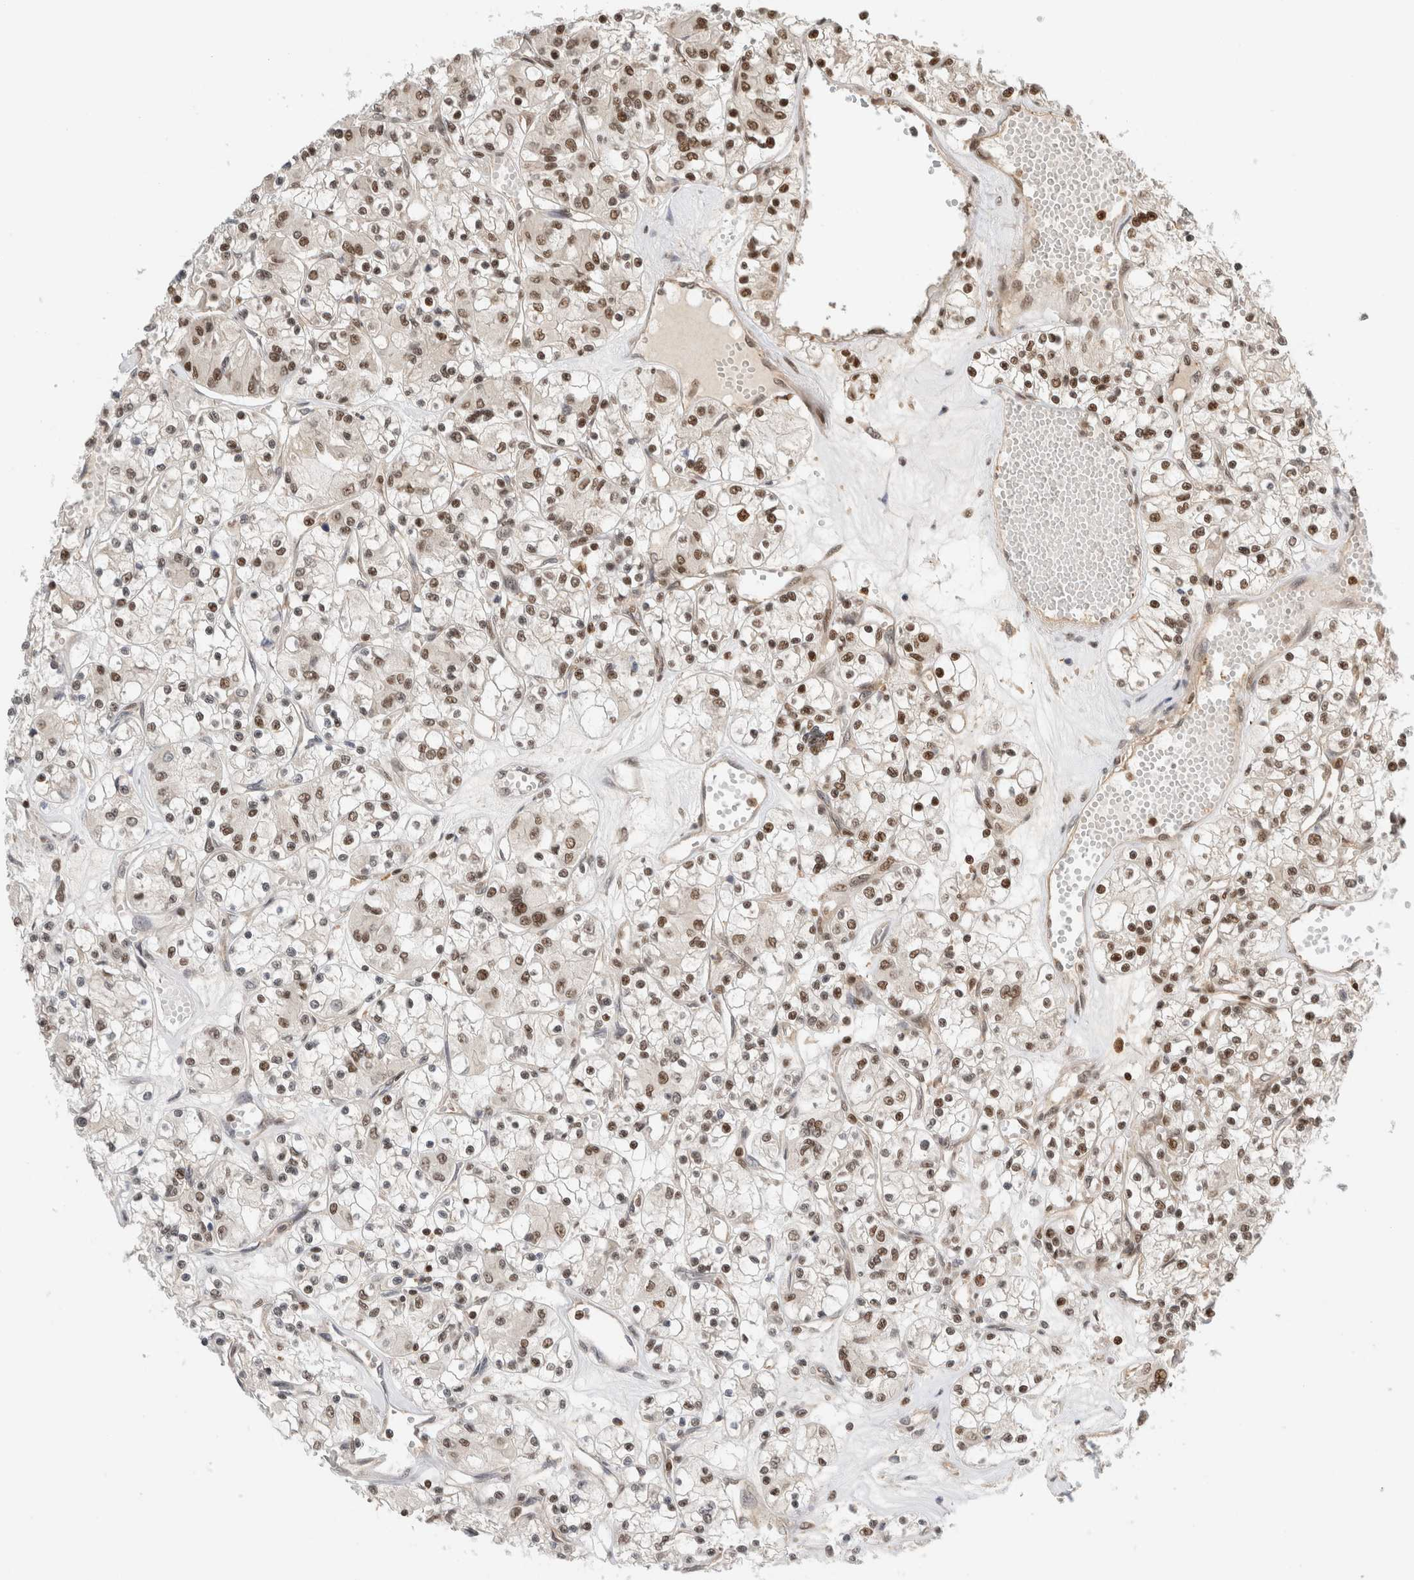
{"staining": {"intensity": "moderate", "quantity": "25%-75%", "location": "nuclear"}, "tissue": "renal cancer", "cell_type": "Tumor cells", "image_type": "cancer", "snomed": [{"axis": "morphology", "description": "Adenocarcinoma, NOS"}, {"axis": "topography", "description": "Kidney"}], "caption": "Moderate nuclear staining is present in about 25%-75% of tumor cells in adenocarcinoma (renal).", "gene": "SNRNP40", "patient": {"sex": "female", "age": 59}}